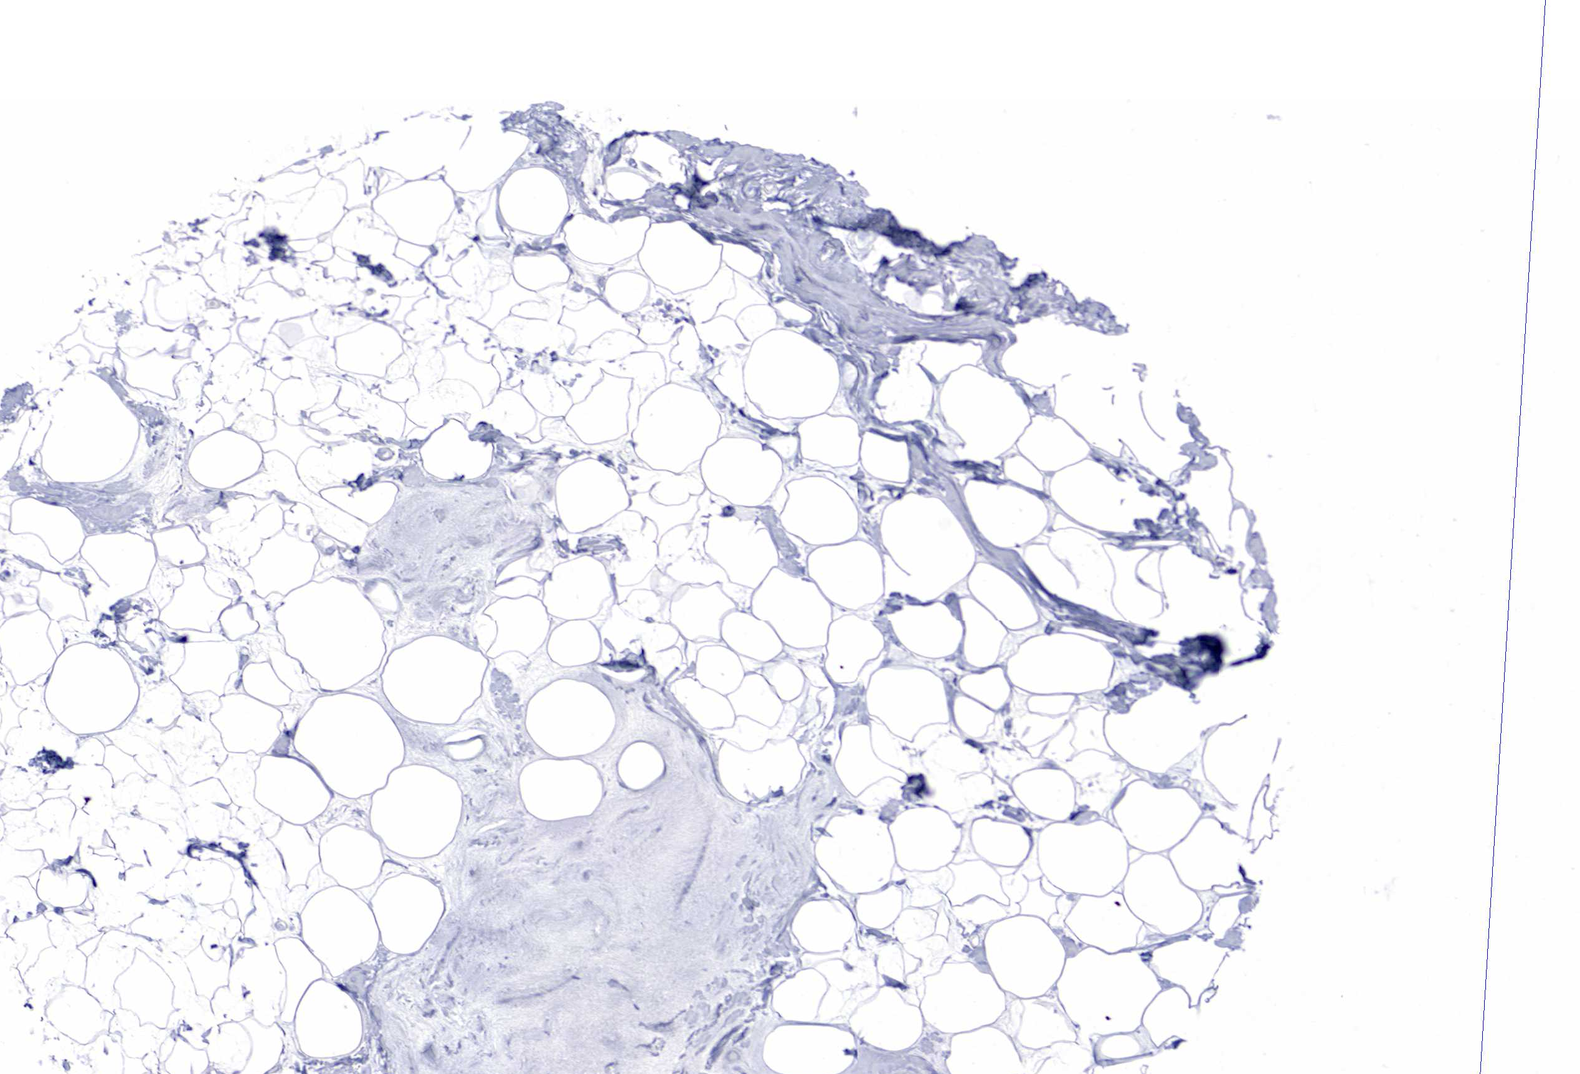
{"staining": {"intensity": "negative", "quantity": "none", "location": "none"}, "tissue": "adipose tissue", "cell_type": "Adipocytes", "image_type": "normal", "snomed": [{"axis": "morphology", "description": "Normal tissue, NOS"}, {"axis": "topography", "description": "Breast"}], "caption": "Immunohistochemistry of benign human adipose tissue reveals no staining in adipocytes.", "gene": "PTH", "patient": {"sex": "female", "age": 44}}